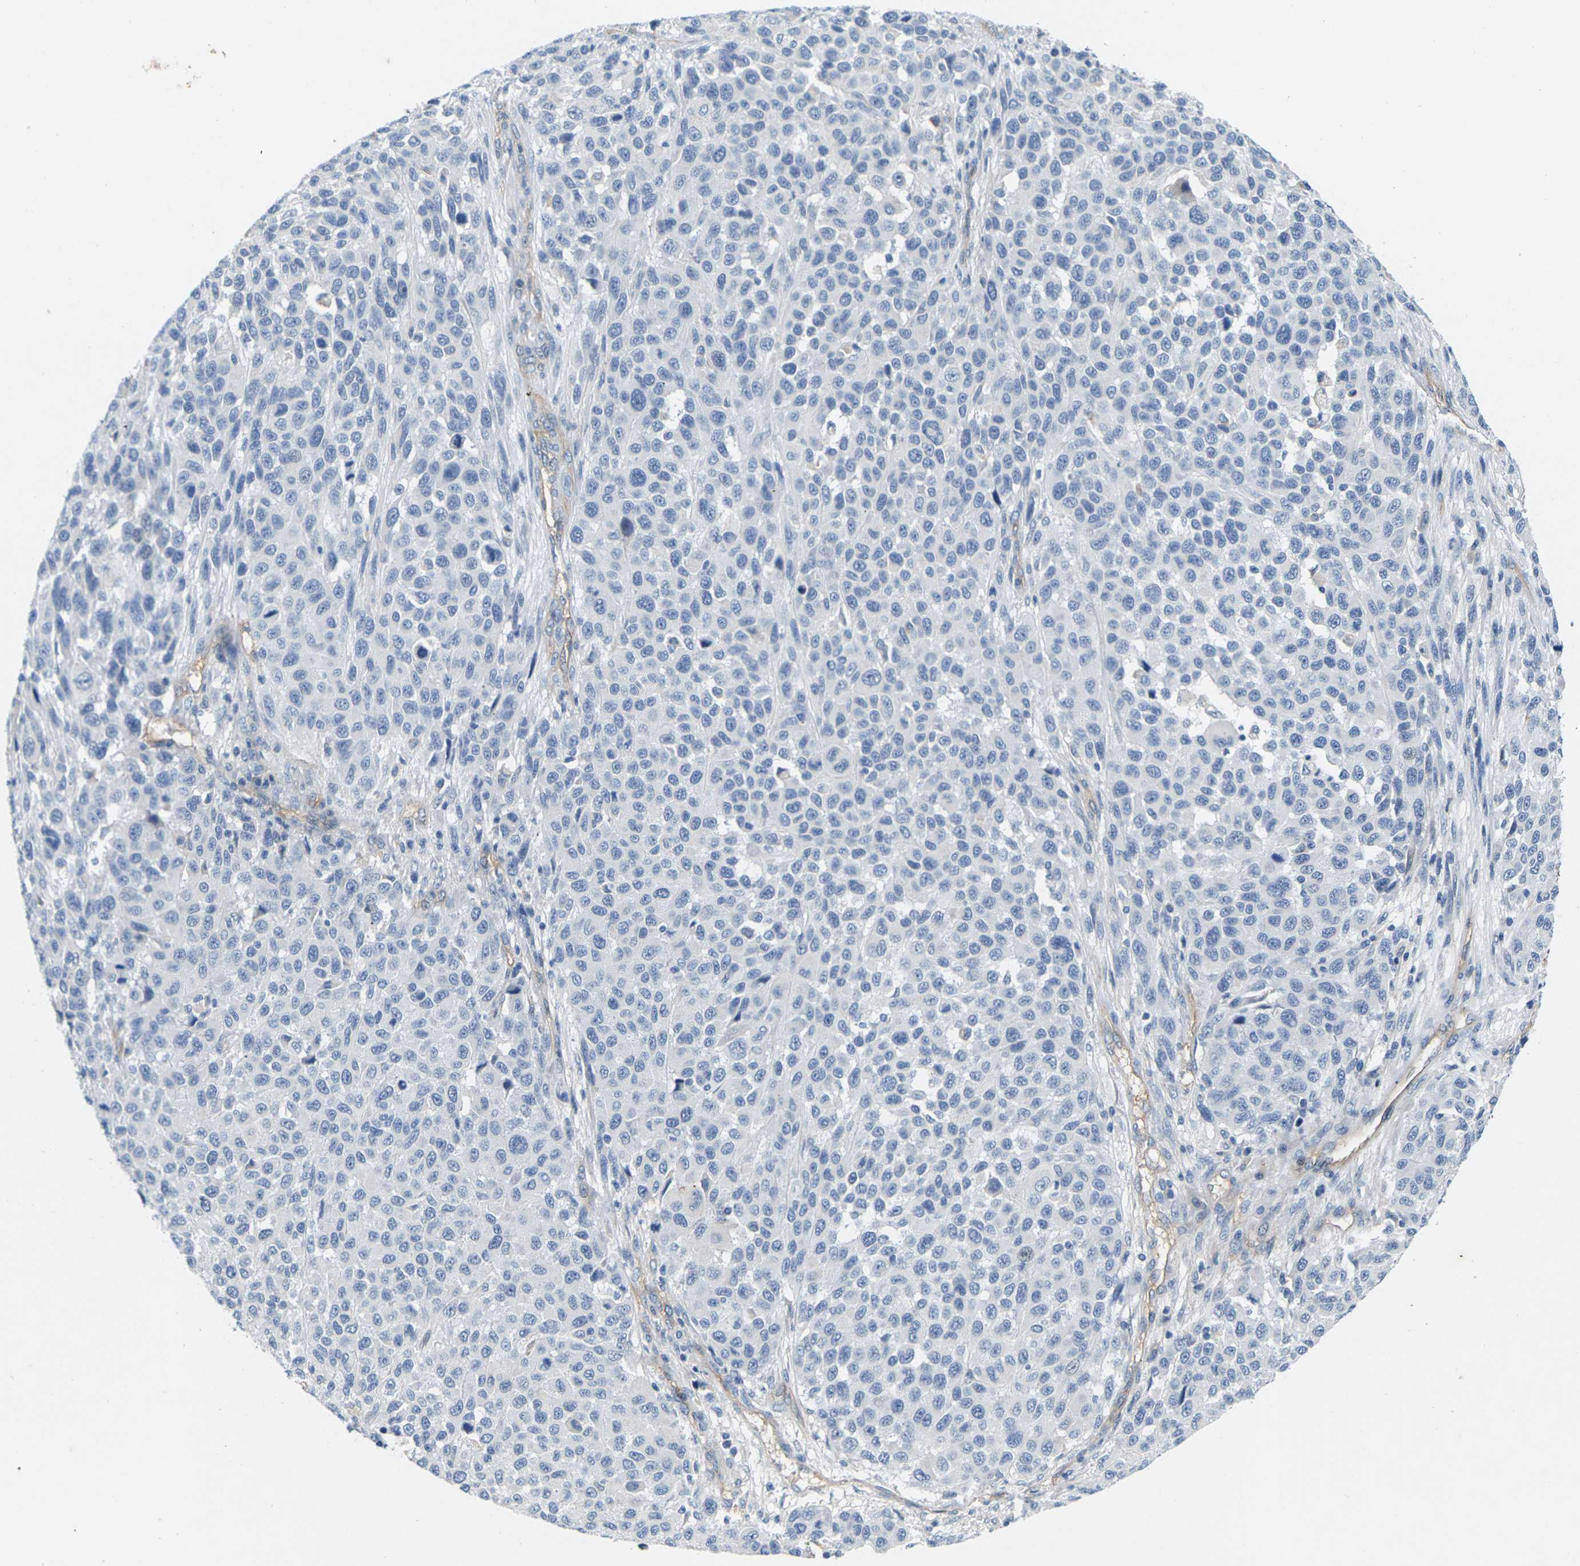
{"staining": {"intensity": "negative", "quantity": "none", "location": "none"}, "tissue": "melanoma", "cell_type": "Tumor cells", "image_type": "cancer", "snomed": [{"axis": "morphology", "description": "Malignant melanoma, Metastatic site"}, {"axis": "topography", "description": "Lymph node"}], "caption": "This image is of malignant melanoma (metastatic site) stained with immunohistochemistry (IHC) to label a protein in brown with the nuclei are counter-stained blue. There is no positivity in tumor cells.", "gene": "ITGA5", "patient": {"sex": "male", "age": 61}}